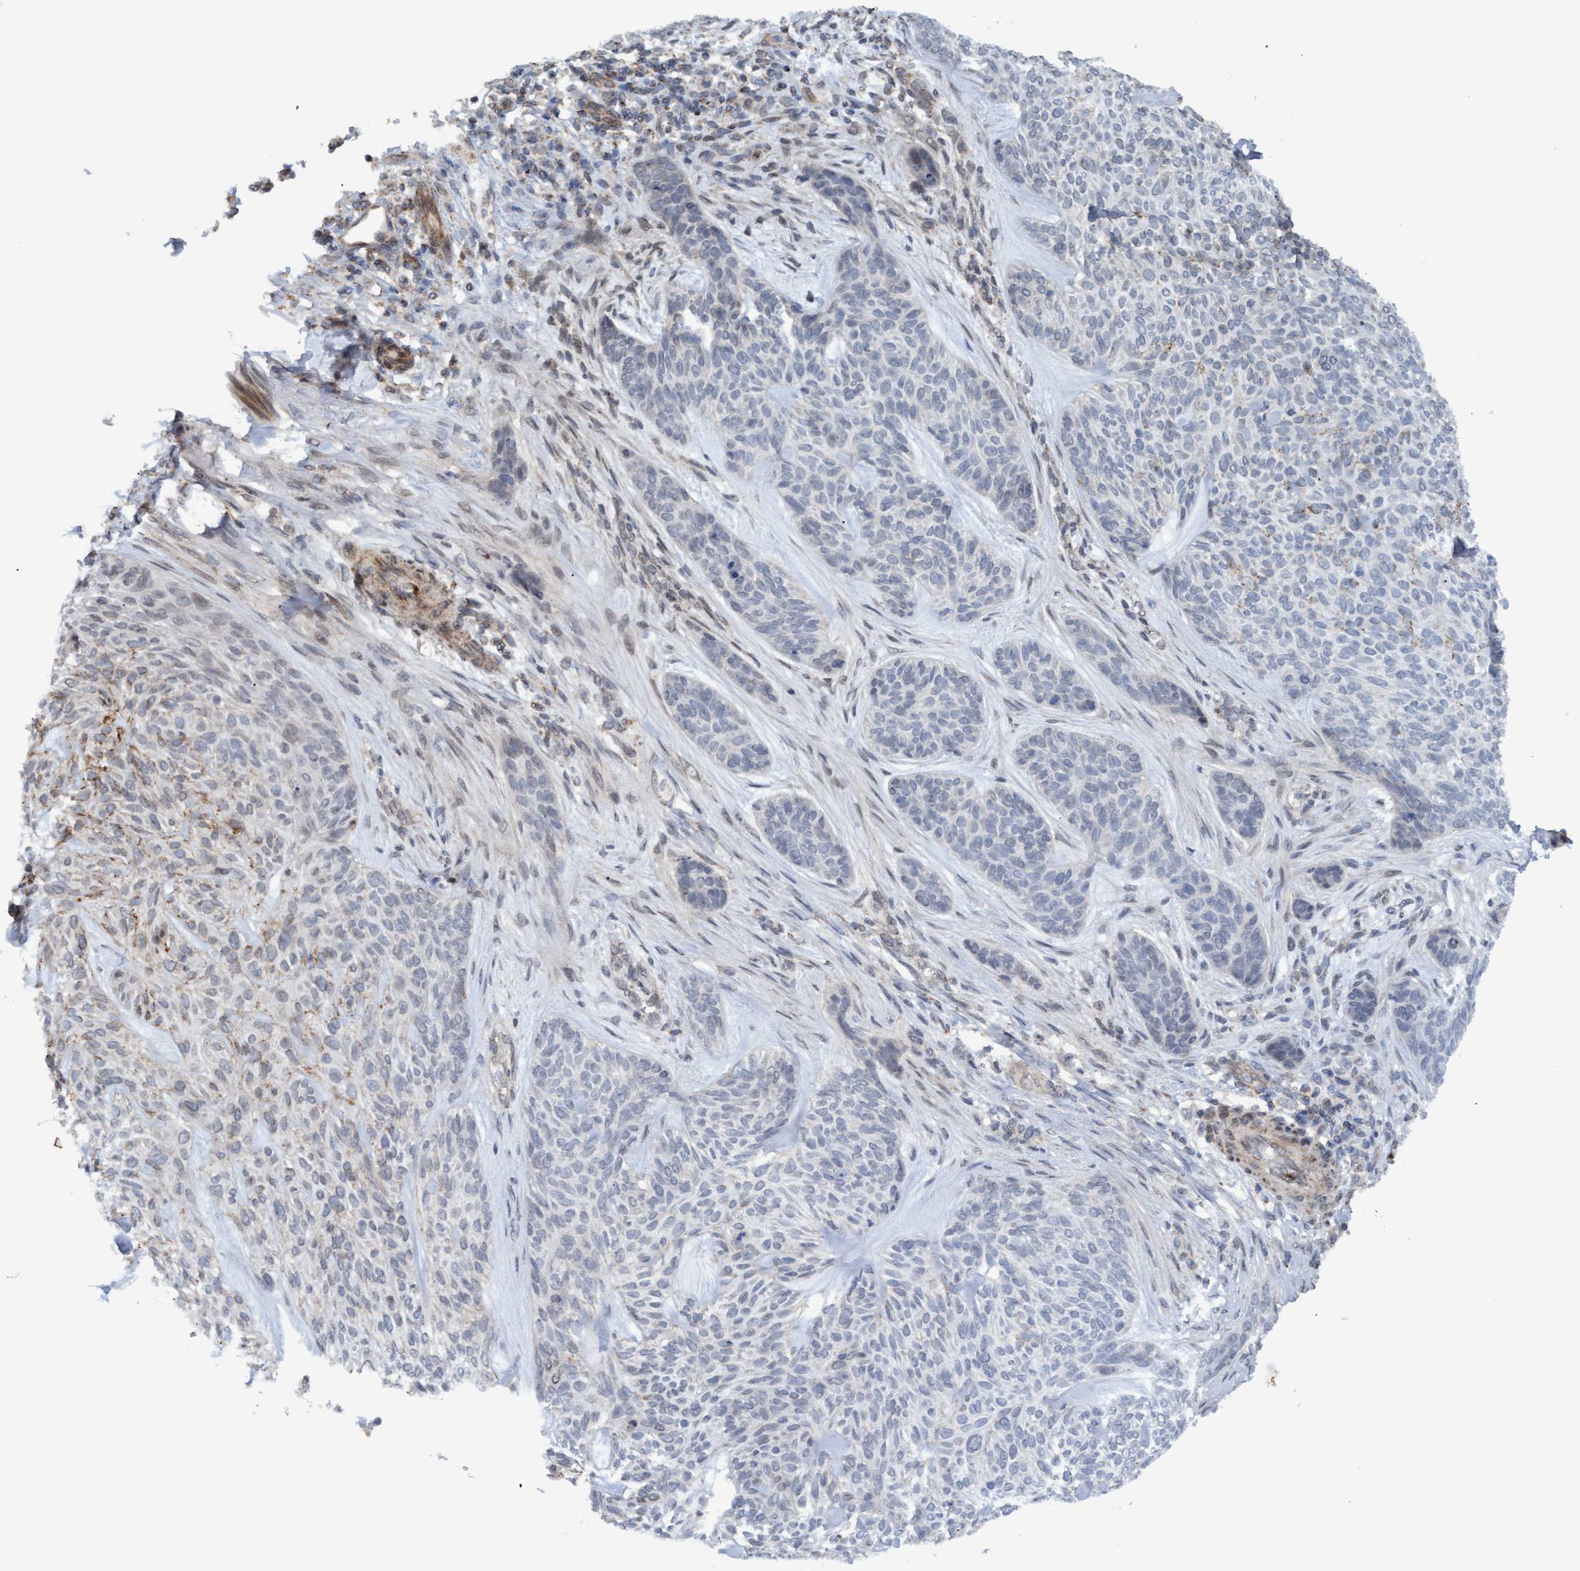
{"staining": {"intensity": "weak", "quantity": "<25%", "location": "cytoplasmic/membranous"}, "tissue": "skin cancer", "cell_type": "Tumor cells", "image_type": "cancer", "snomed": [{"axis": "morphology", "description": "Basal cell carcinoma"}, {"axis": "topography", "description": "Skin"}], "caption": "DAB immunohistochemical staining of human basal cell carcinoma (skin) demonstrates no significant staining in tumor cells.", "gene": "MGLL", "patient": {"sex": "male", "age": 55}}